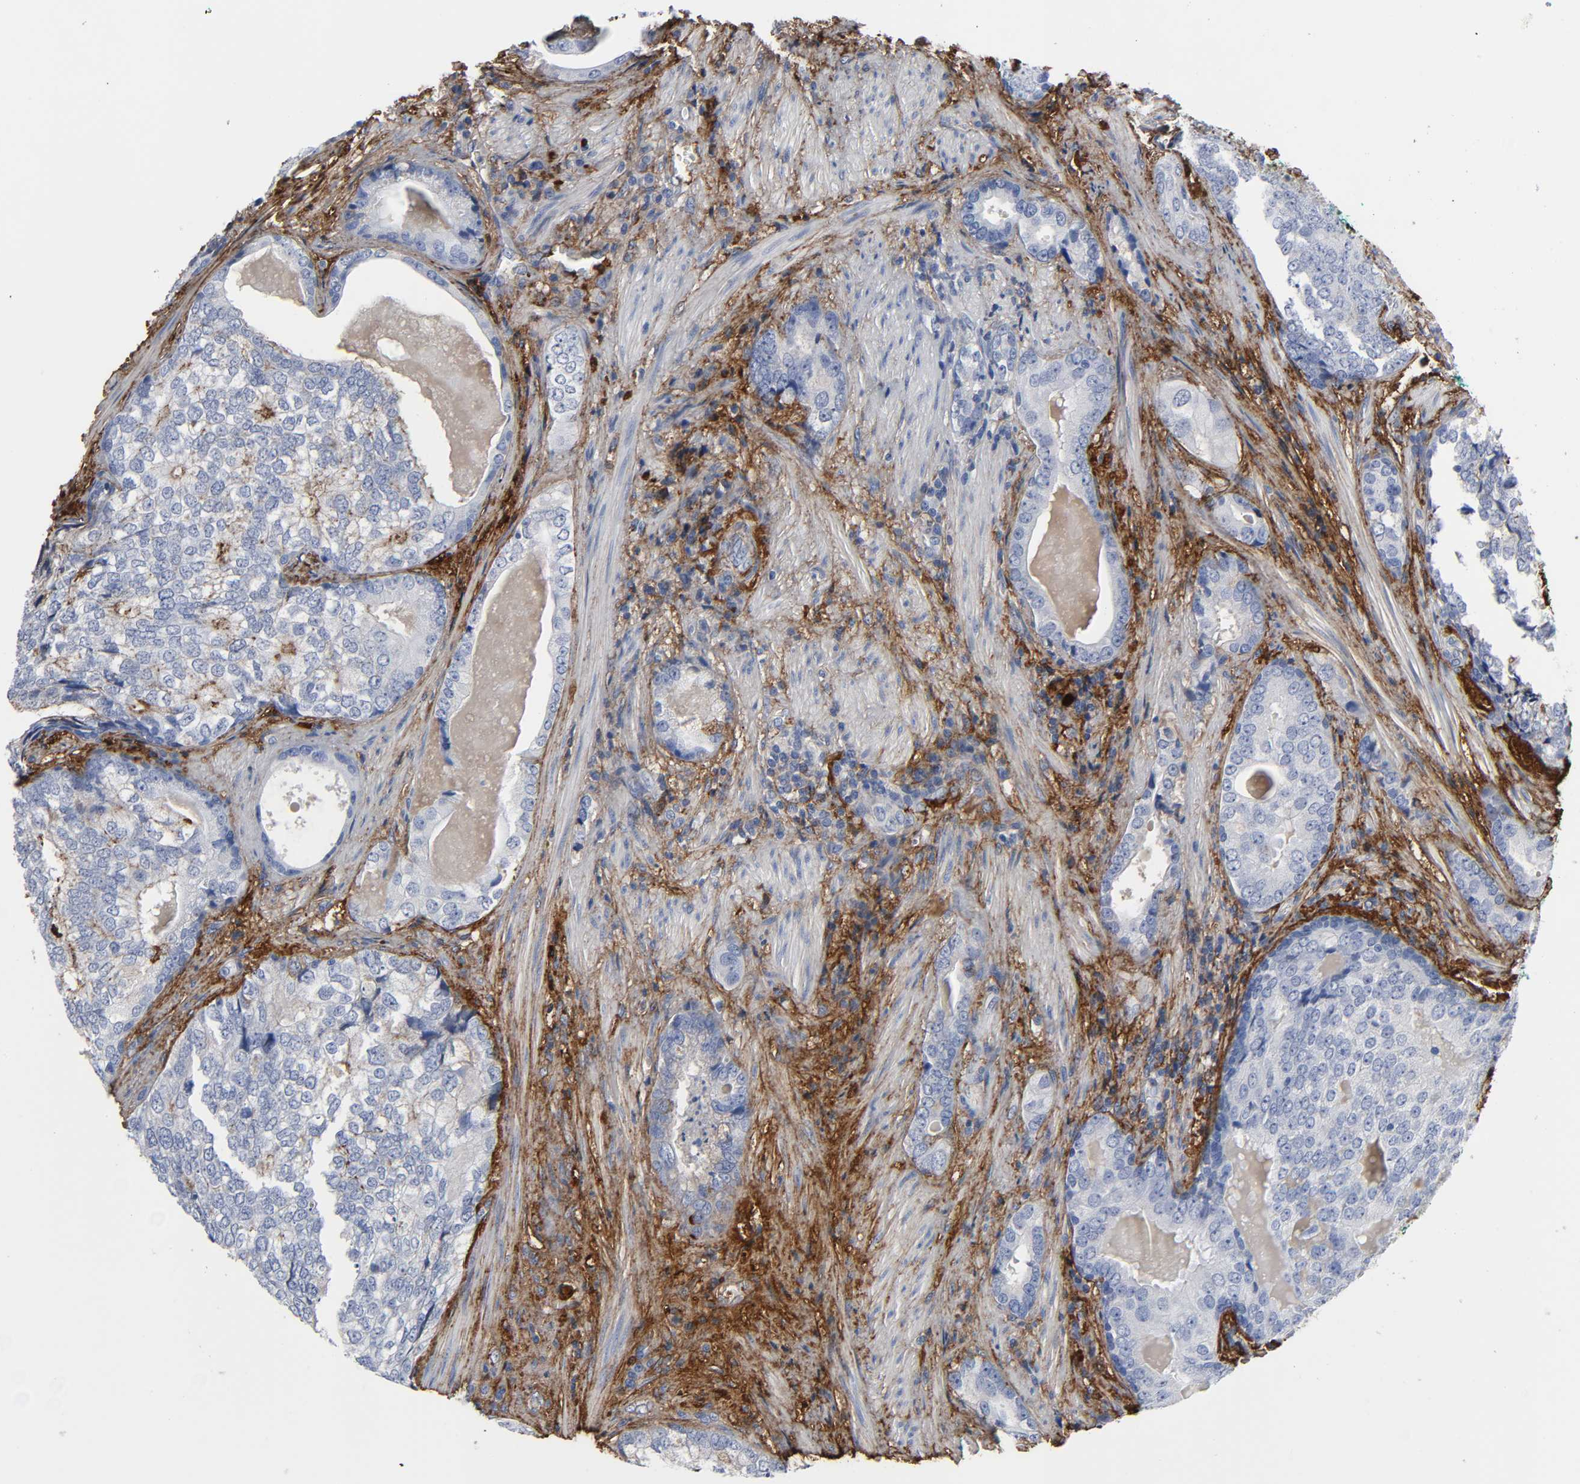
{"staining": {"intensity": "negative", "quantity": "none", "location": "none"}, "tissue": "prostate cancer", "cell_type": "Tumor cells", "image_type": "cancer", "snomed": [{"axis": "morphology", "description": "Adenocarcinoma, High grade"}, {"axis": "topography", "description": "Prostate"}], "caption": "IHC histopathology image of neoplastic tissue: human prostate cancer stained with DAB displays no significant protein expression in tumor cells.", "gene": "FBLN1", "patient": {"sex": "male", "age": 66}}